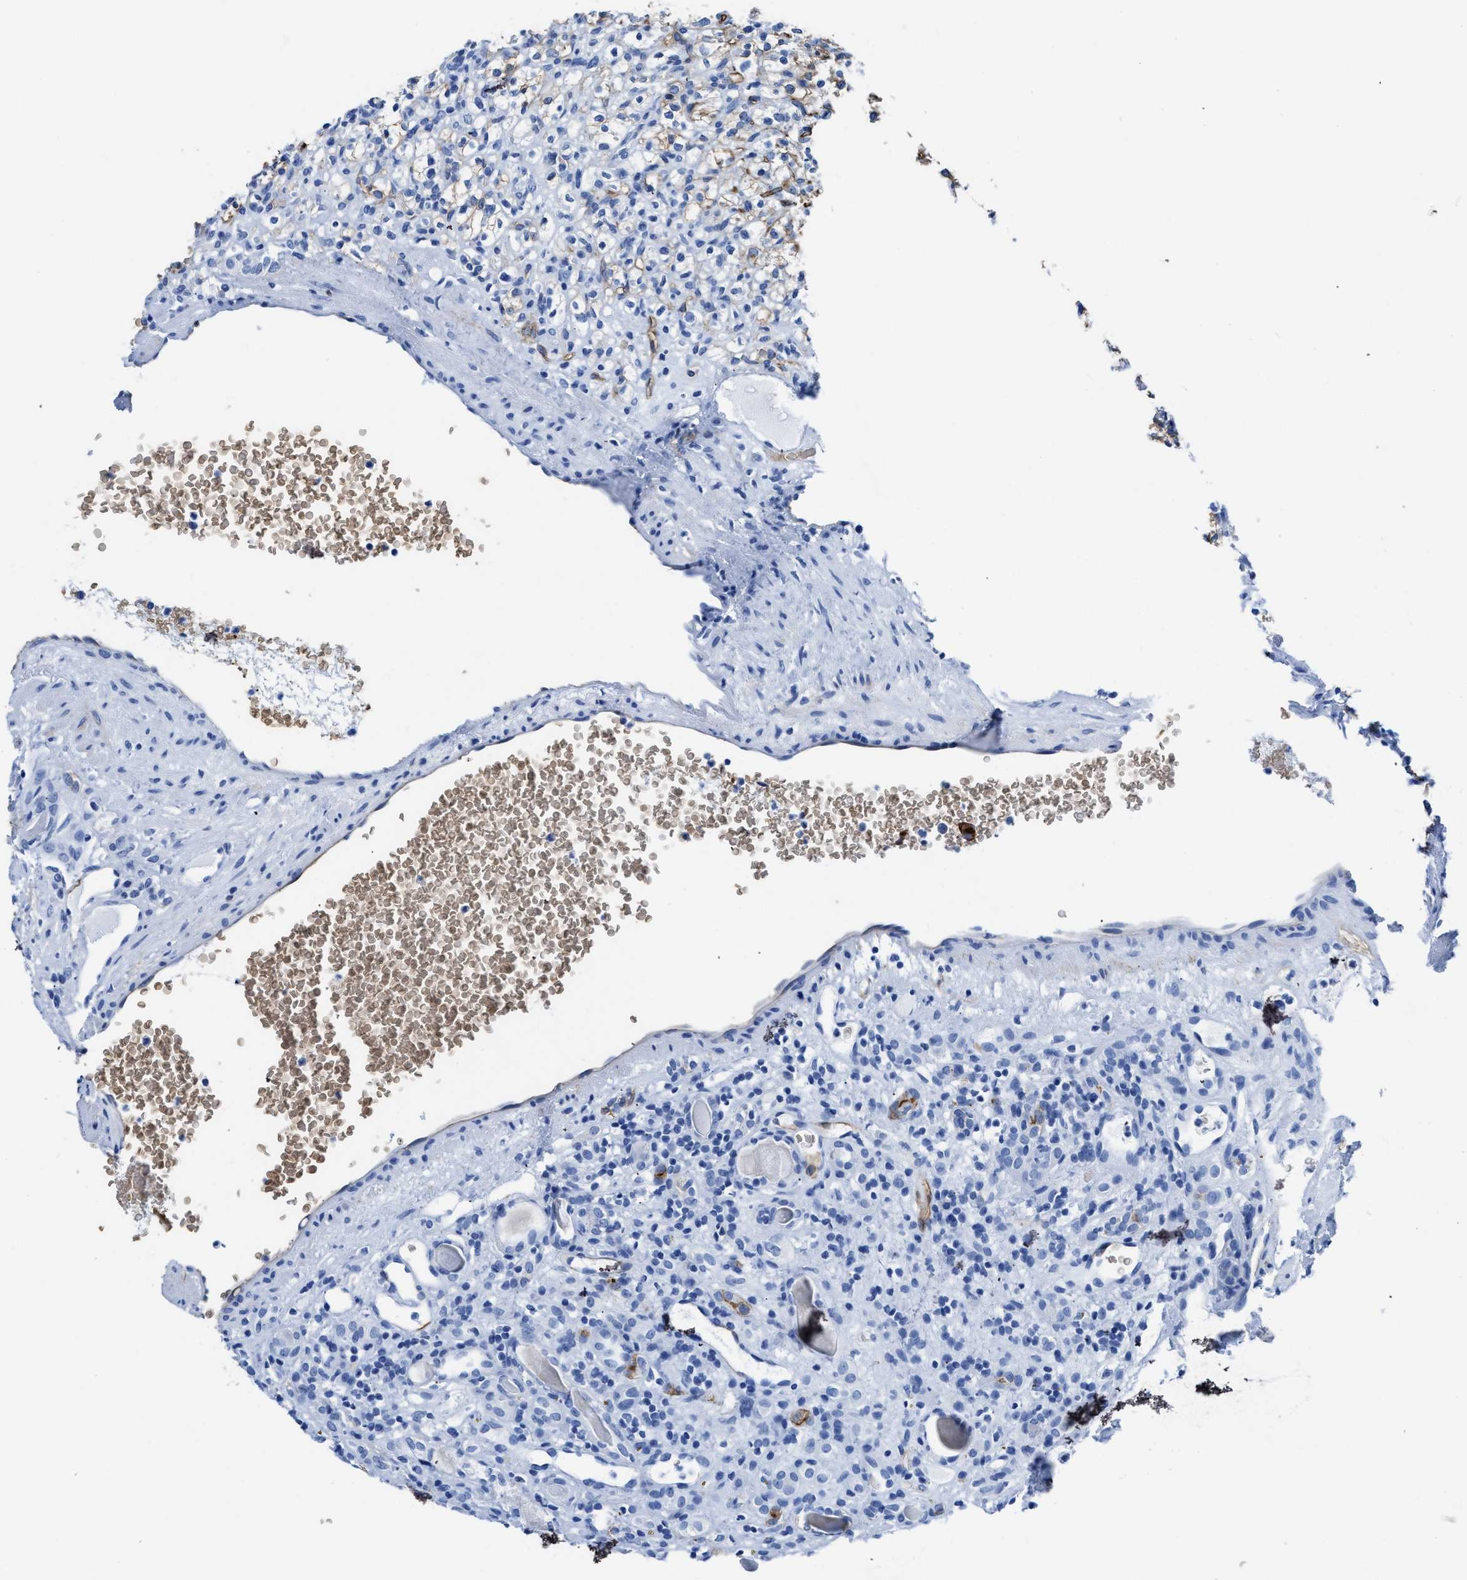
{"staining": {"intensity": "moderate", "quantity": "<25%", "location": "cytoplasmic/membranous"}, "tissue": "renal cancer", "cell_type": "Tumor cells", "image_type": "cancer", "snomed": [{"axis": "morphology", "description": "Normal tissue, NOS"}, {"axis": "morphology", "description": "Adenocarcinoma, NOS"}, {"axis": "topography", "description": "Kidney"}], "caption": "Human renal cancer stained with a protein marker displays moderate staining in tumor cells.", "gene": "AQP1", "patient": {"sex": "female", "age": 72}}